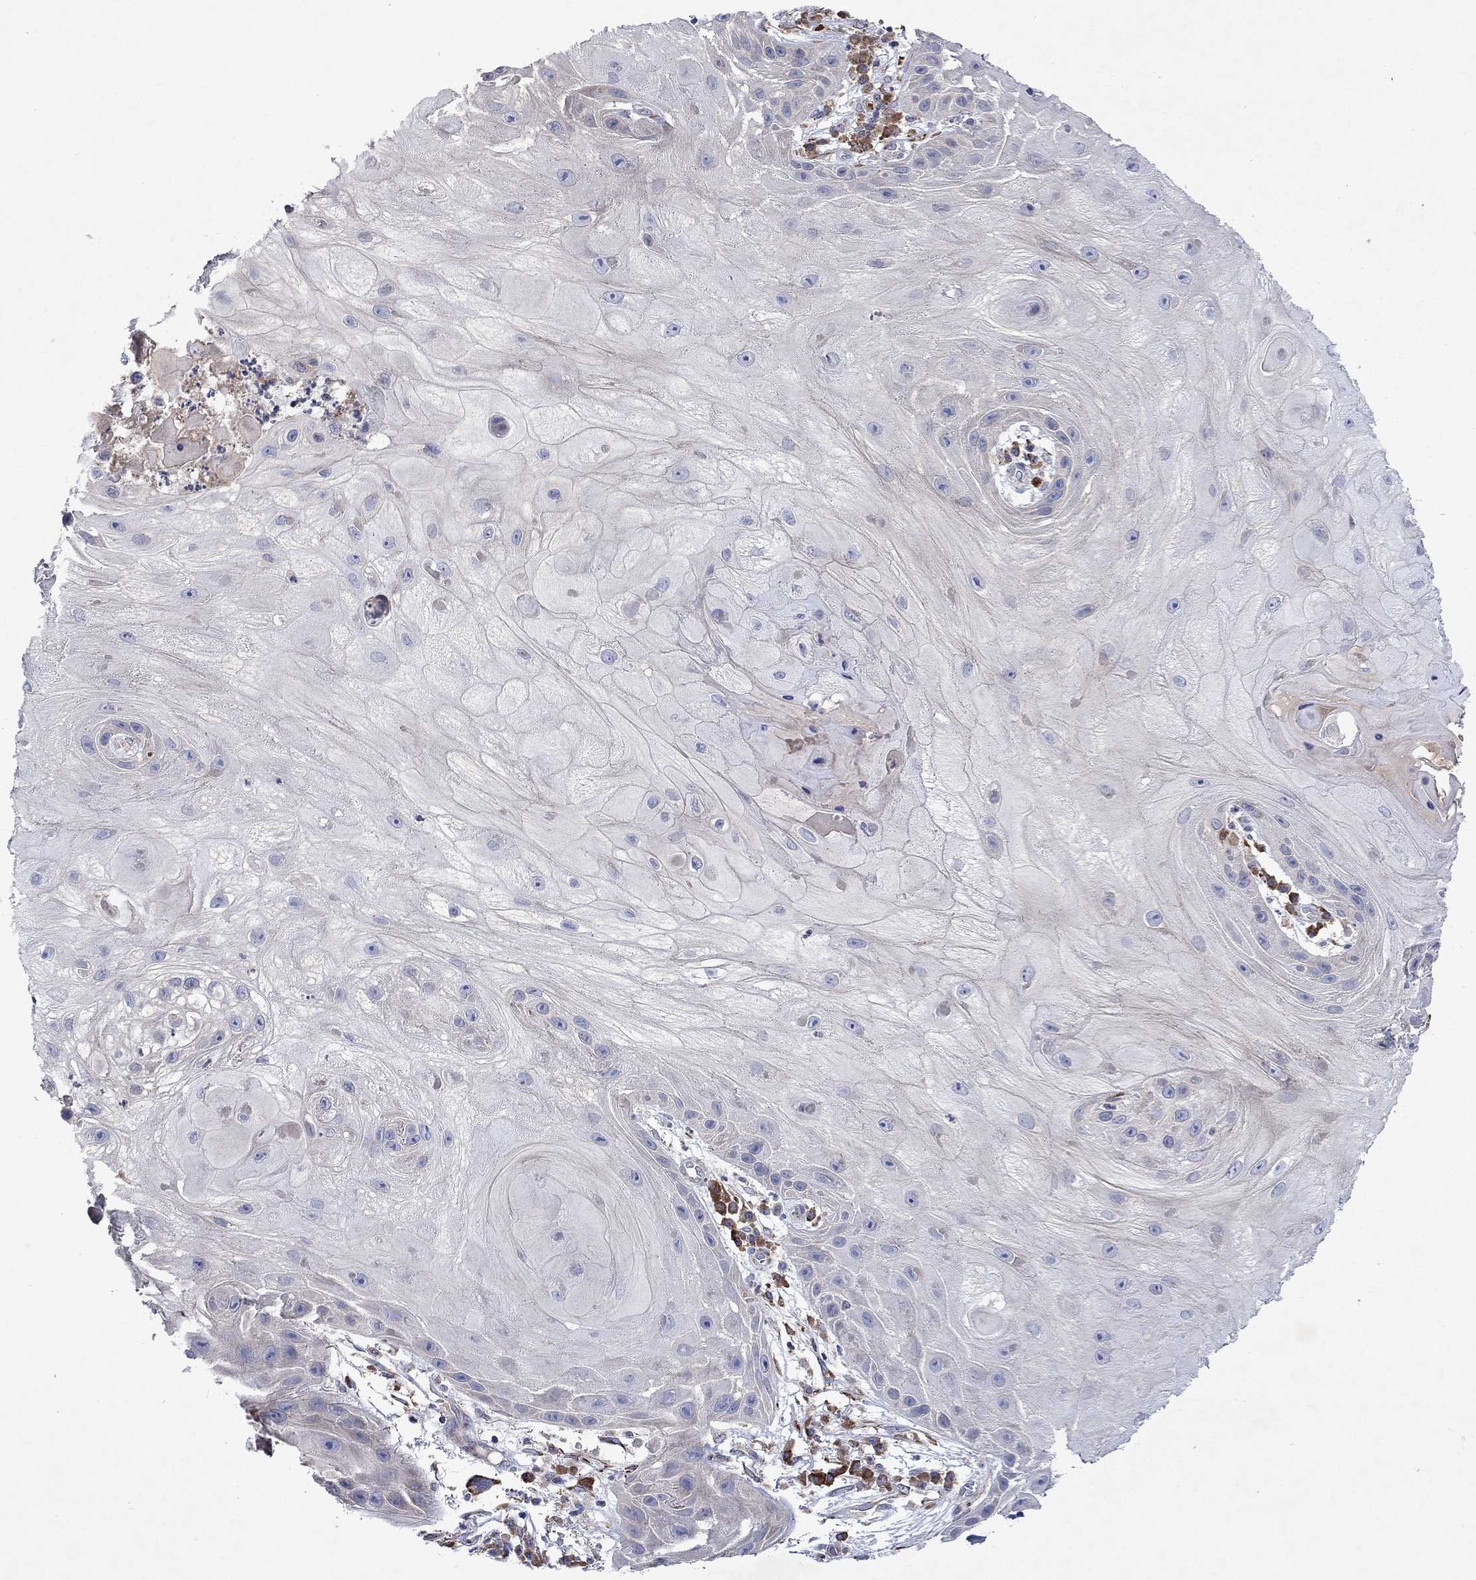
{"staining": {"intensity": "negative", "quantity": "none", "location": "none"}, "tissue": "skin cancer", "cell_type": "Tumor cells", "image_type": "cancer", "snomed": [{"axis": "morphology", "description": "Normal tissue, NOS"}, {"axis": "morphology", "description": "Squamous cell carcinoma, NOS"}, {"axis": "topography", "description": "Skin"}], "caption": "Immunohistochemistry (IHC) image of neoplastic tissue: human squamous cell carcinoma (skin) stained with DAB (3,3'-diaminobenzidine) shows no significant protein positivity in tumor cells.", "gene": "TMEM97", "patient": {"sex": "male", "age": 79}}